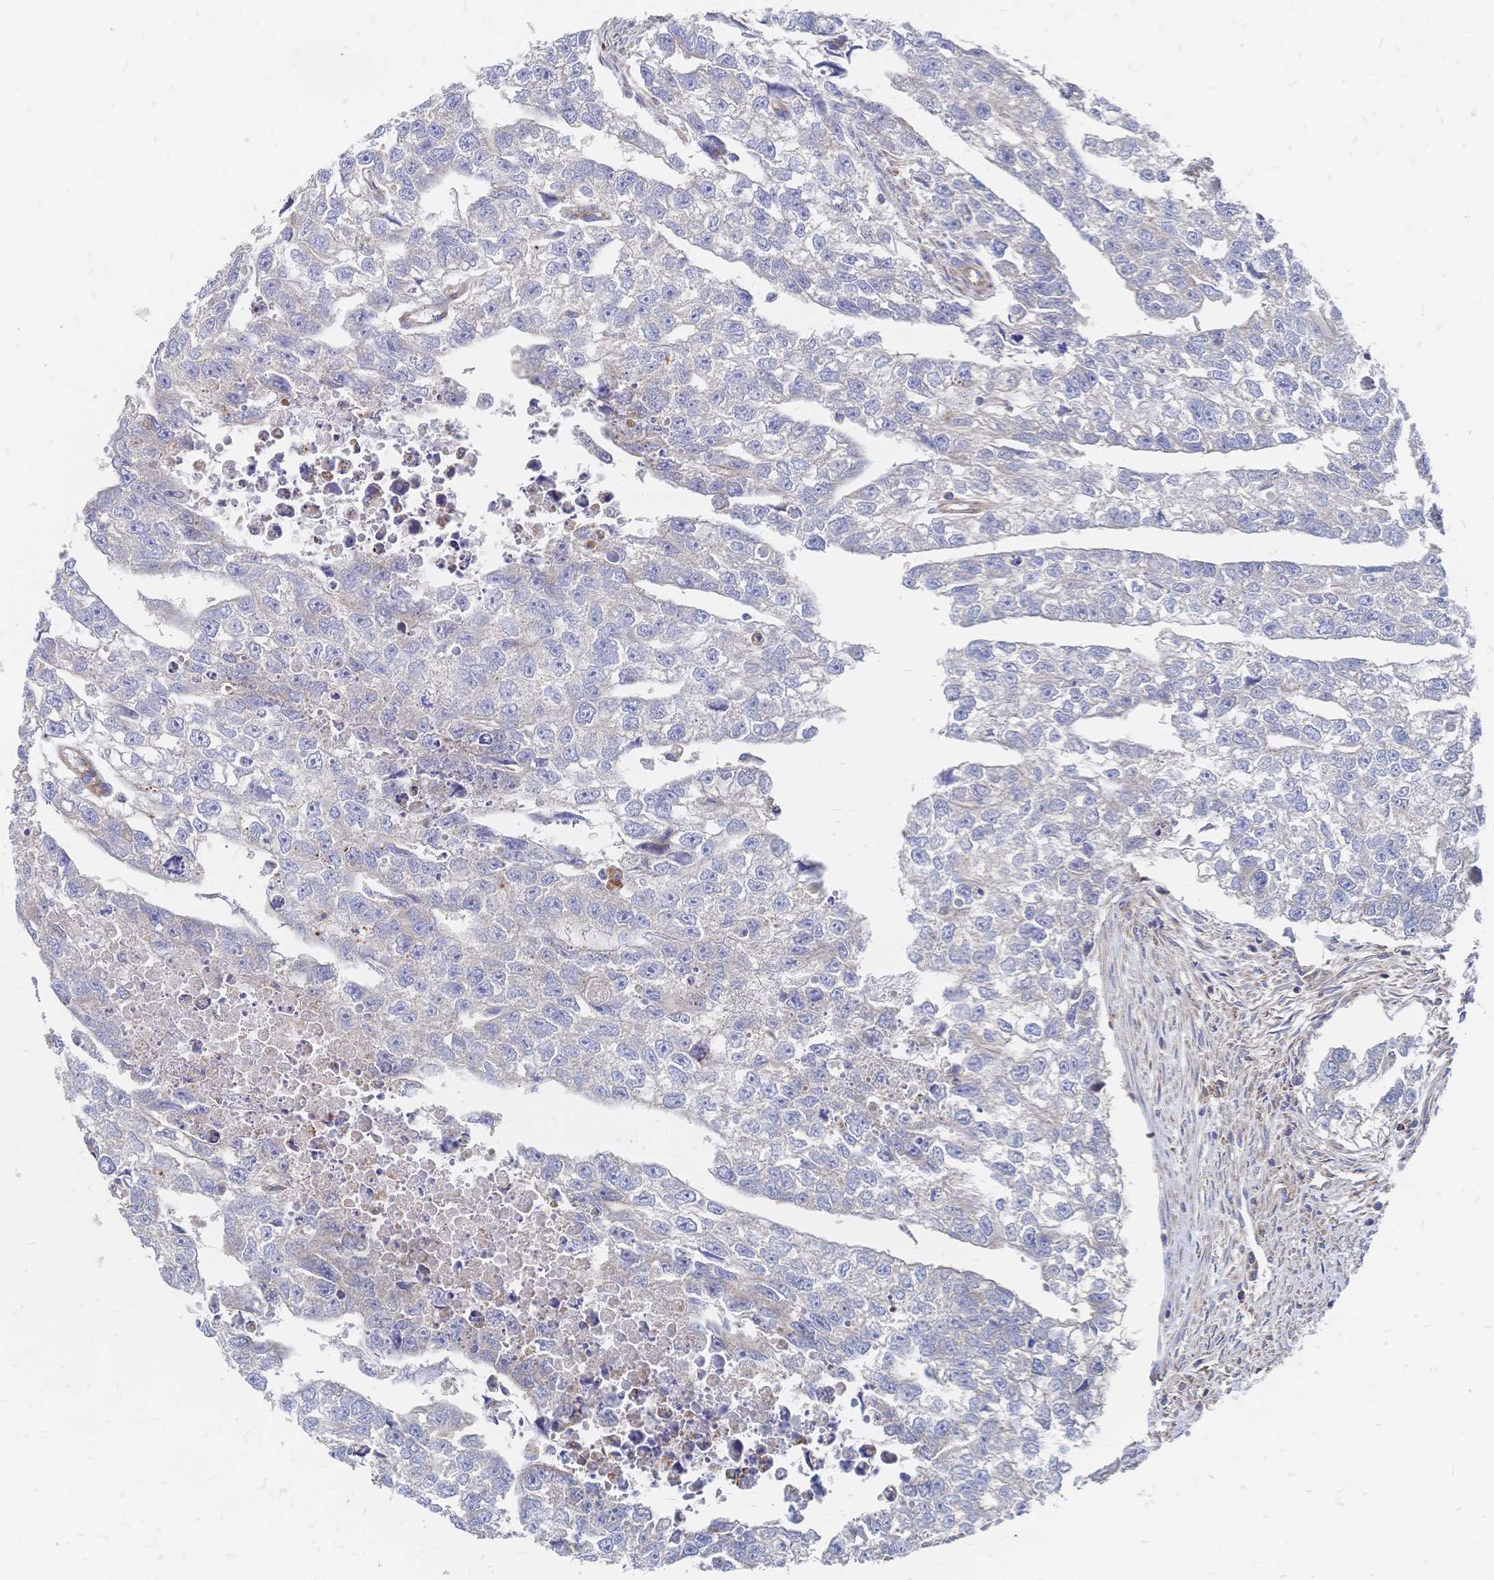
{"staining": {"intensity": "negative", "quantity": "none", "location": "none"}, "tissue": "testis cancer", "cell_type": "Tumor cells", "image_type": "cancer", "snomed": [{"axis": "morphology", "description": "Carcinoma, Embryonal, NOS"}, {"axis": "morphology", "description": "Teratoma, malignant, NOS"}, {"axis": "topography", "description": "Testis"}], "caption": "Immunohistochemistry (IHC) of testis embryonal carcinoma displays no staining in tumor cells. (Brightfield microscopy of DAB (3,3'-diaminobenzidine) IHC at high magnification).", "gene": "SORBS1", "patient": {"sex": "male", "age": 44}}